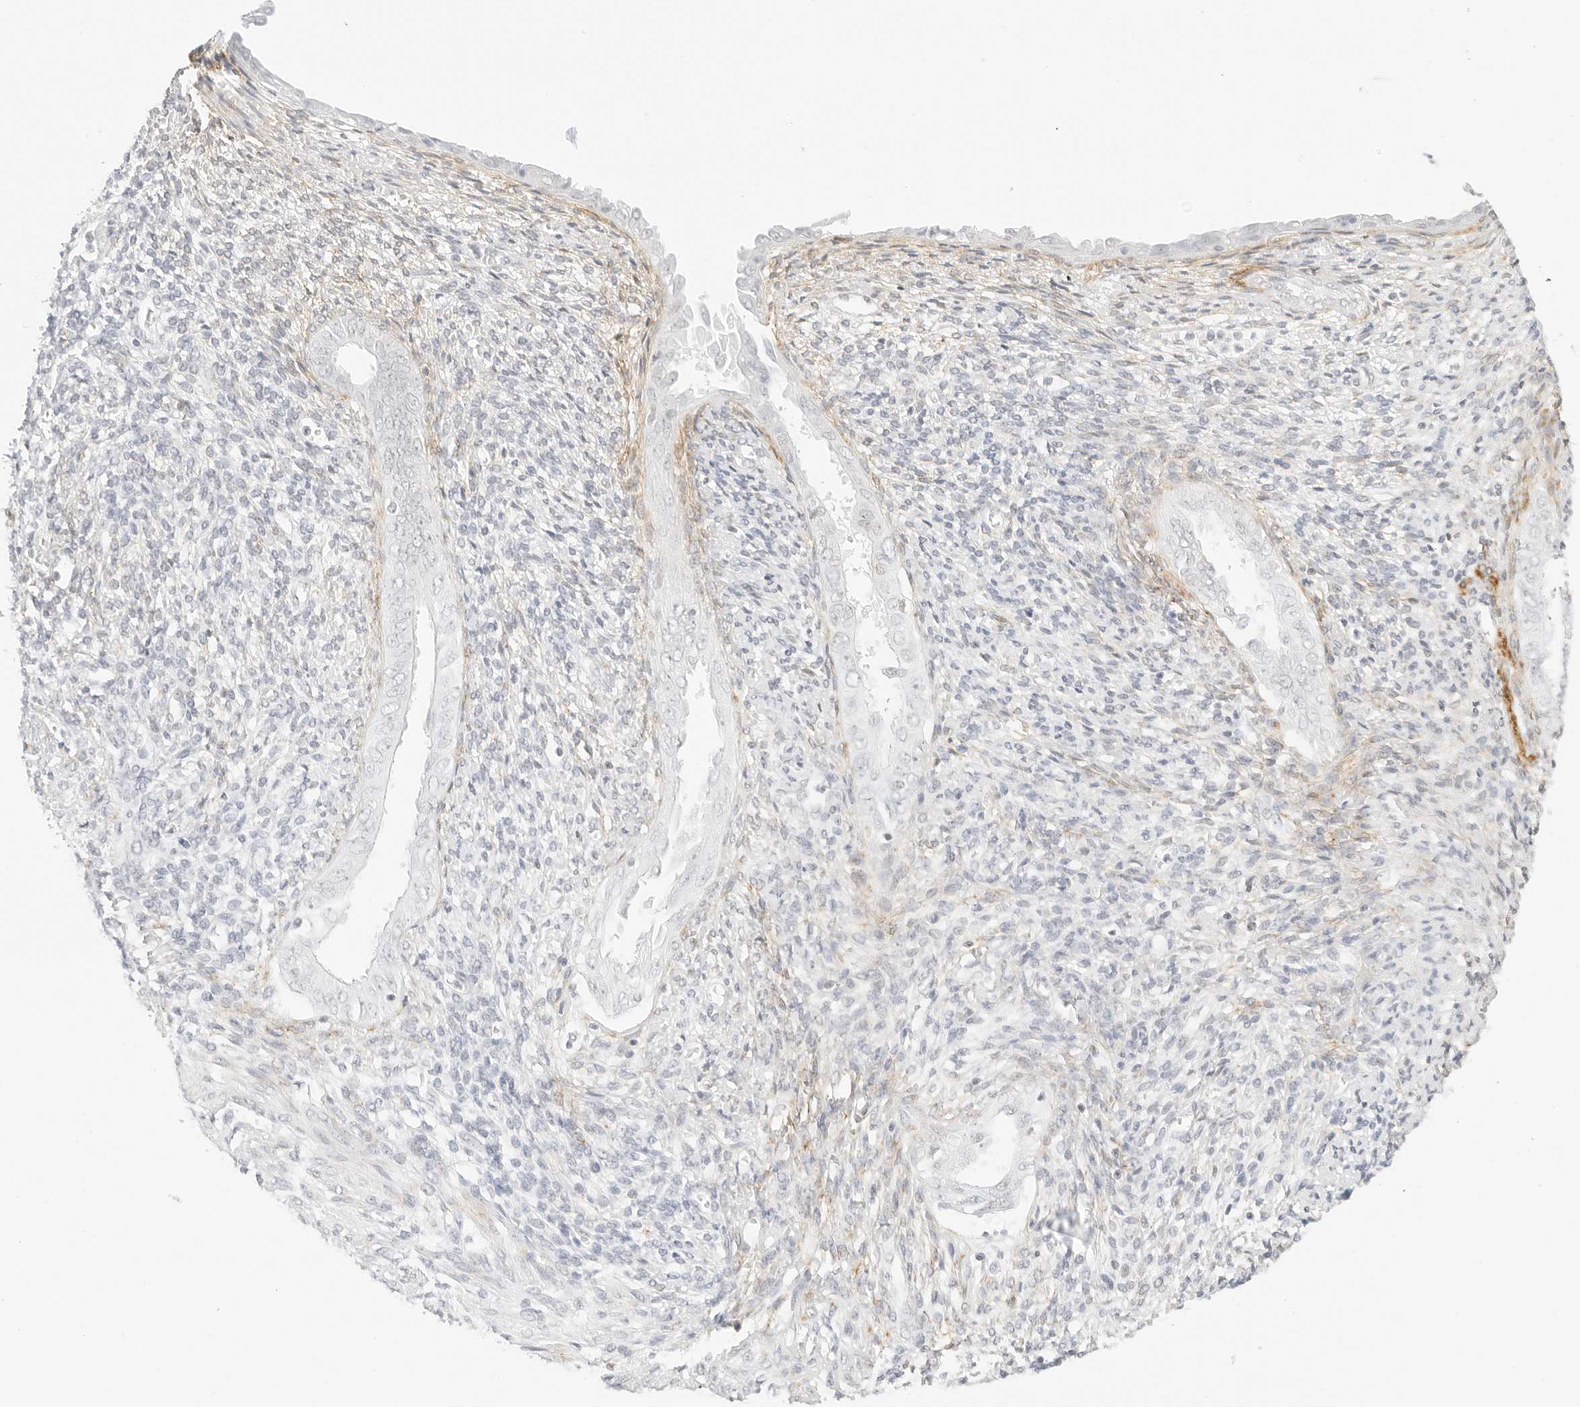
{"staining": {"intensity": "negative", "quantity": "none", "location": "none"}, "tissue": "endometrium", "cell_type": "Cells in endometrial stroma", "image_type": "normal", "snomed": [{"axis": "morphology", "description": "Normal tissue, NOS"}, {"axis": "topography", "description": "Endometrium"}], "caption": "Micrograph shows no significant protein expression in cells in endometrial stroma of benign endometrium.", "gene": "FBLN5", "patient": {"sex": "female", "age": 66}}